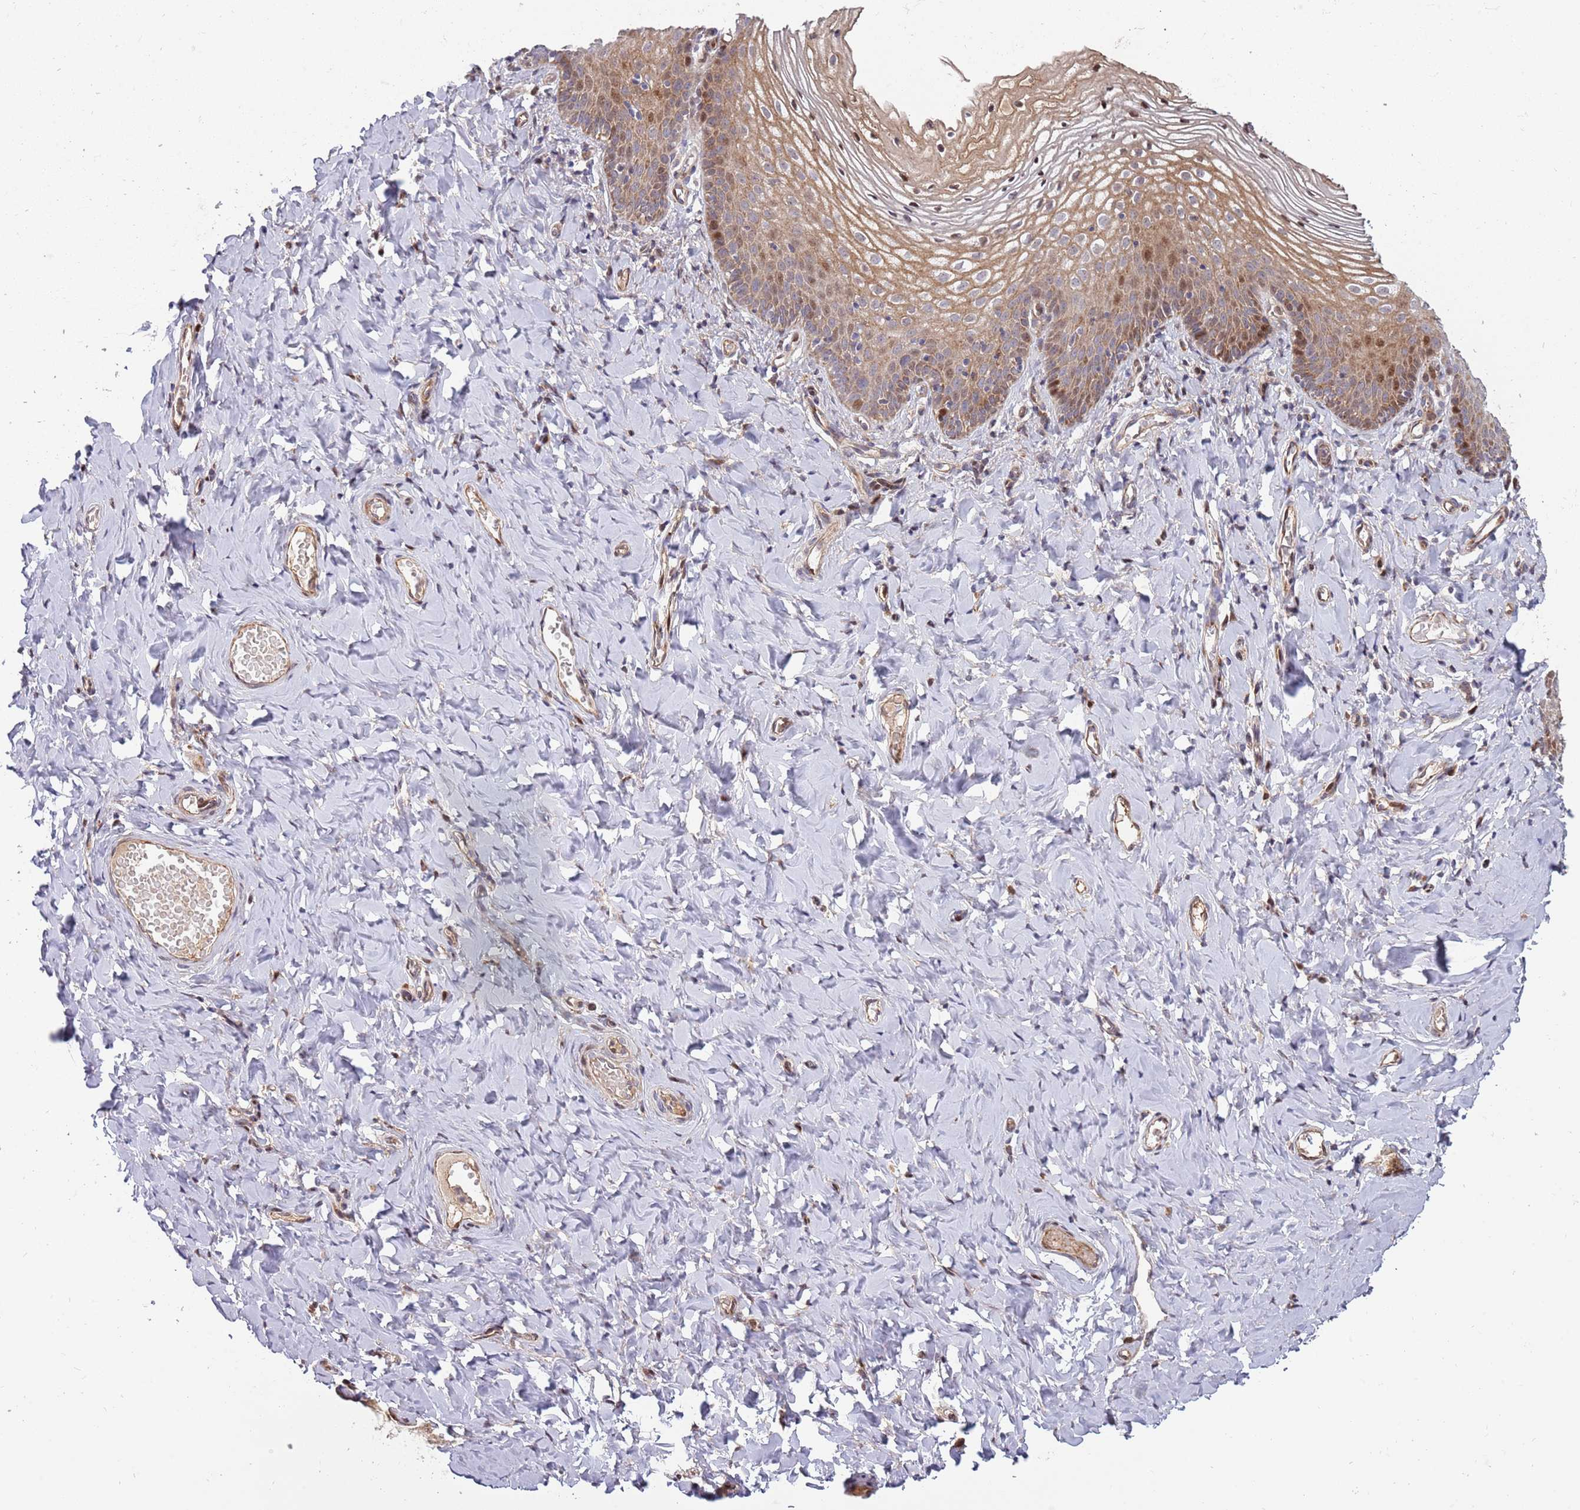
{"staining": {"intensity": "moderate", "quantity": "25%-75%", "location": "cytoplasmic/membranous,nuclear"}, "tissue": "vagina", "cell_type": "Squamous epithelial cells", "image_type": "normal", "snomed": [{"axis": "morphology", "description": "Normal tissue, NOS"}, {"axis": "topography", "description": "Vagina"}], "caption": "A brown stain labels moderate cytoplasmic/membranous,nuclear positivity of a protein in squamous epithelial cells of unremarkable vagina.", "gene": "SYNDIG1L", "patient": {"sex": "female", "age": 60}}